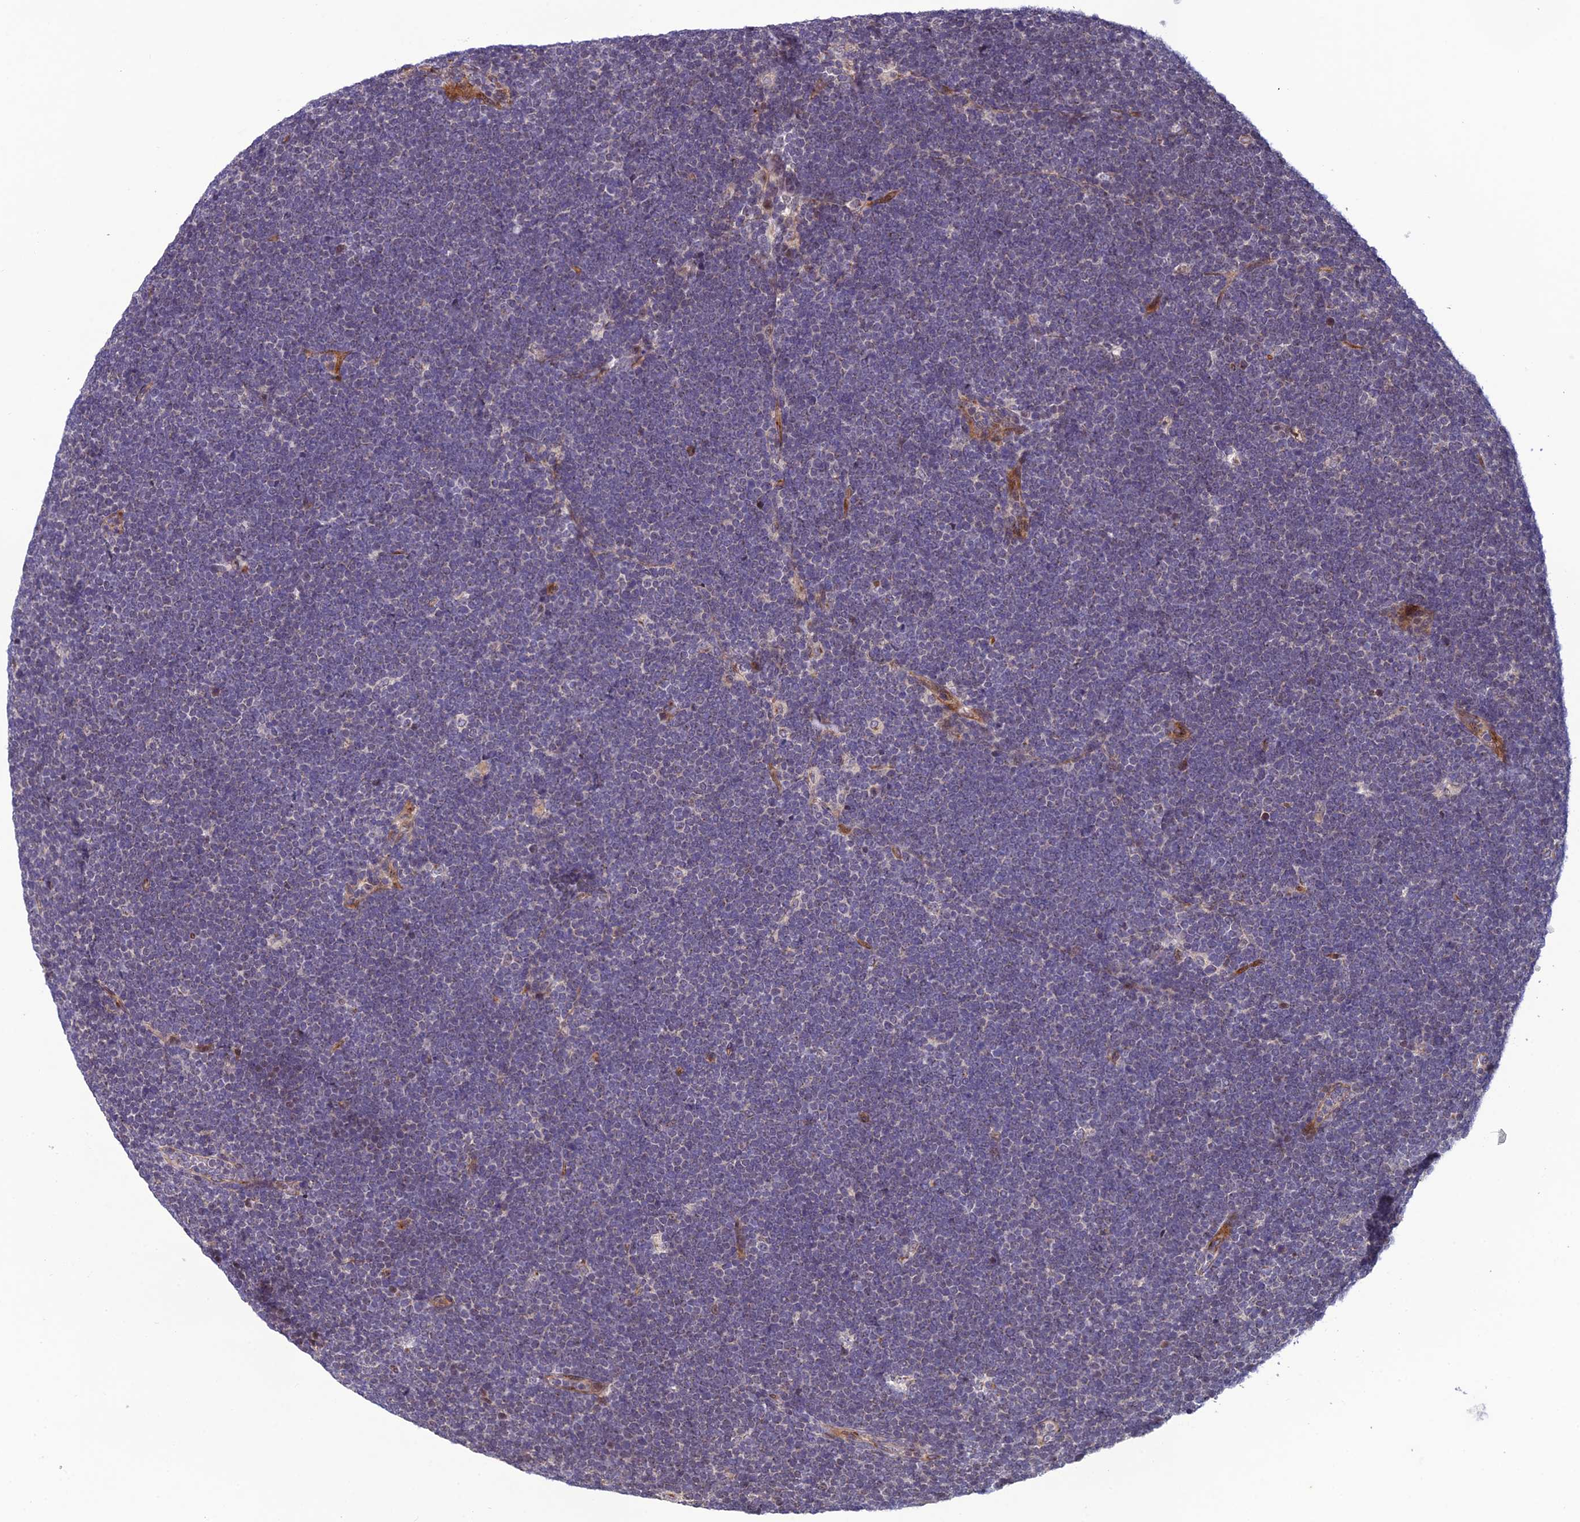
{"staining": {"intensity": "negative", "quantity": "none", "location": "none"}, "tissue": "lymphoma", "cell_type": "Tumor cells", "image_type": "cancer", "snomed": [{"axis": "morphology", "description": "Malignant lymphoma, non-Hodgkin's type, High grade"}, {"axis": "topography", "description": "Lymph node"}], "caption": "Tumor cells show no significant positivity in lymphoma. (Brightfield microscopy of DAB IHC at high magnification).", "gene": "SMIM7", "patient": {"sex": "male", "age": 13}}